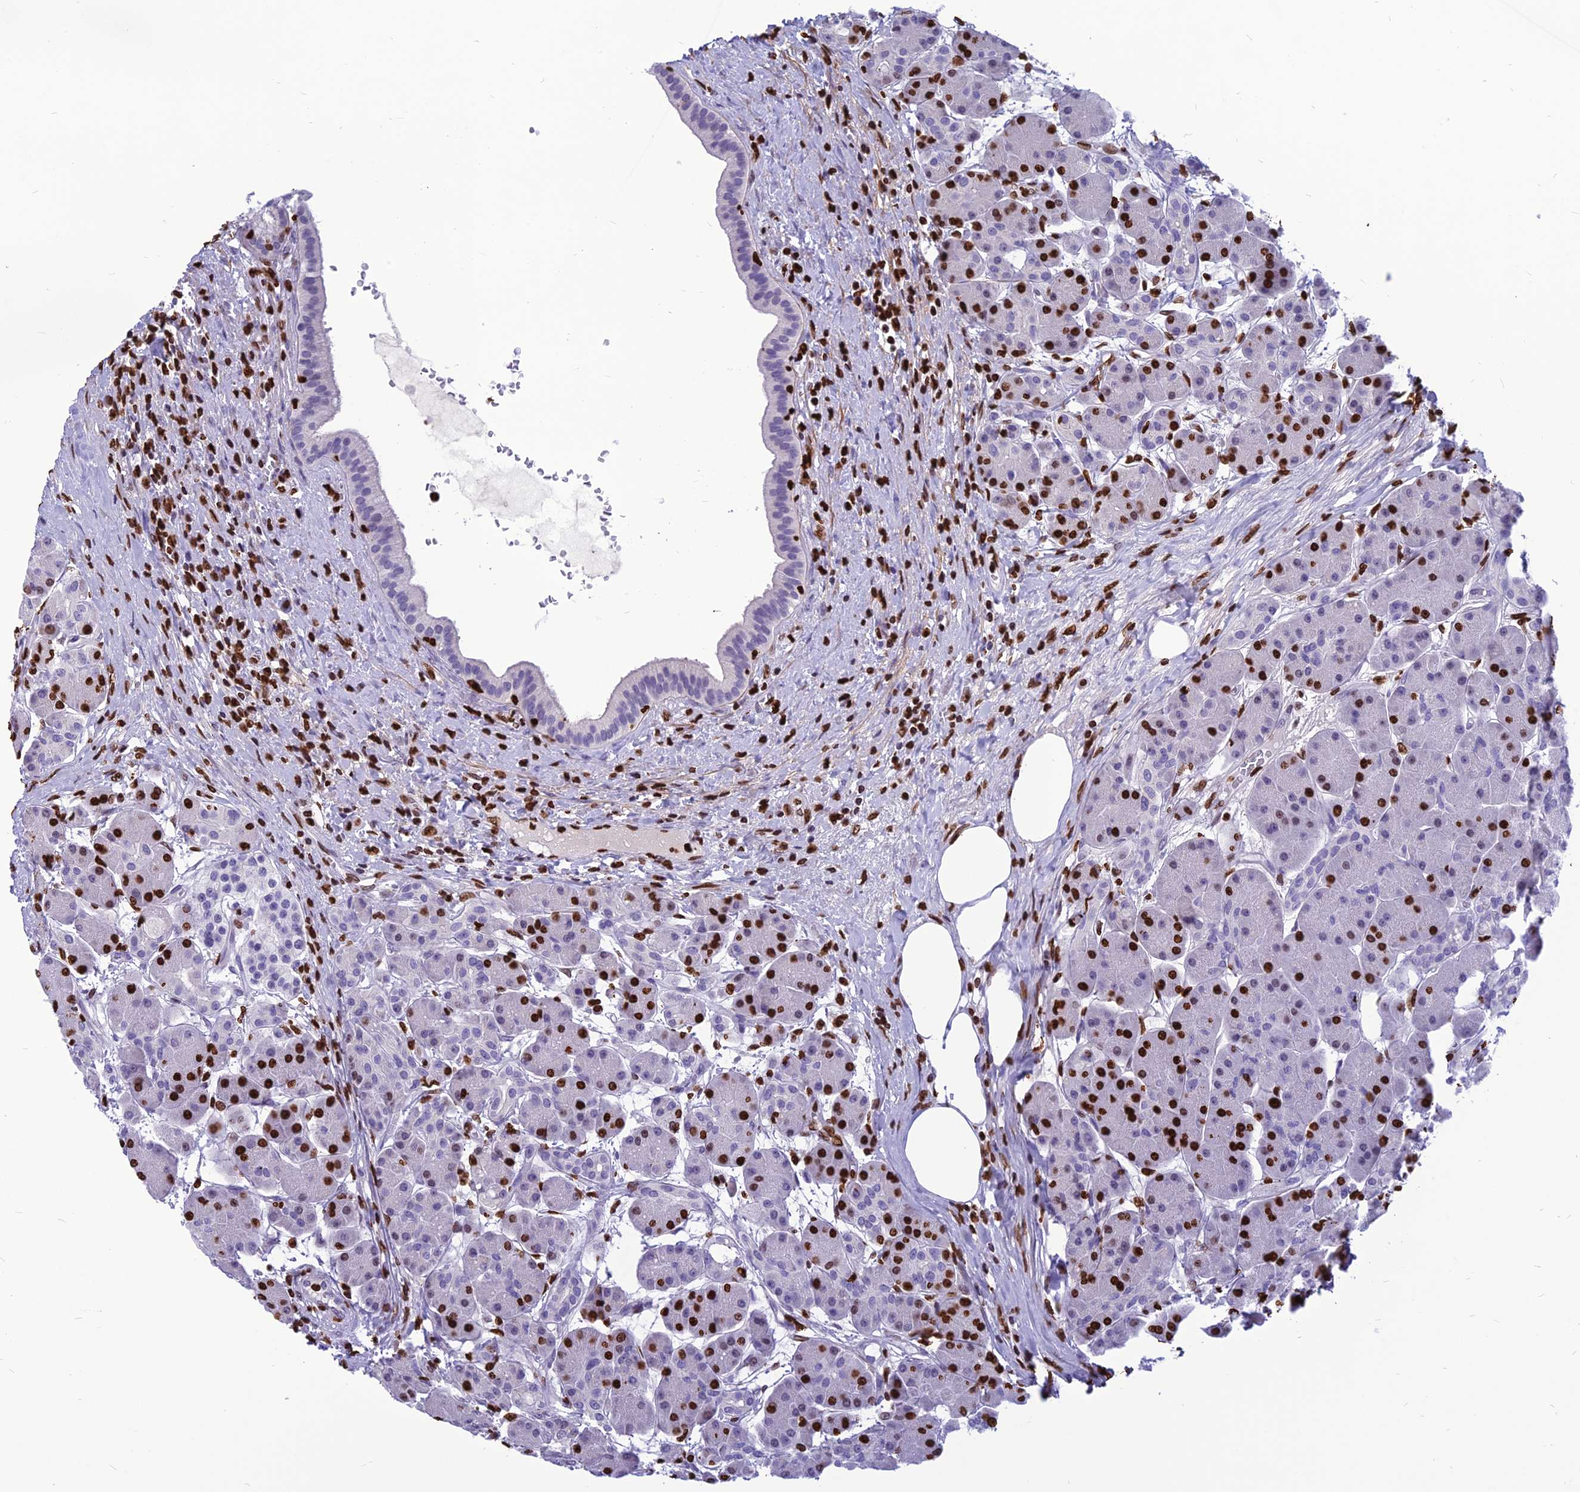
{"staining": {"intensity": "strong", "quantity": "25%-75%", "location": "nuclear"}, "tissue": "pancreas", "cell_type": "Exocrine glandular cells", "image_type": "normal", "snomed": [{"axis": "morphology", "description": "Normal tissue, NOS"}, {"axis": "topography", "description": "Pancreas"}], "caption": "Immunohistochemistry staining of unremarkable pancreas, which shows high levels of strong nuclear staining in approximately 25%-75% of exocrine glandular cells indicating strong nuclear protein expression. The staining was performed using DAB (3,3'-diaminobenzidine) (brown) for protein detection and nuclei were counterstained in hematoxylin (blue).", "gene": "AKAP17A", "patient": {"sex": "male", "age": 63}}